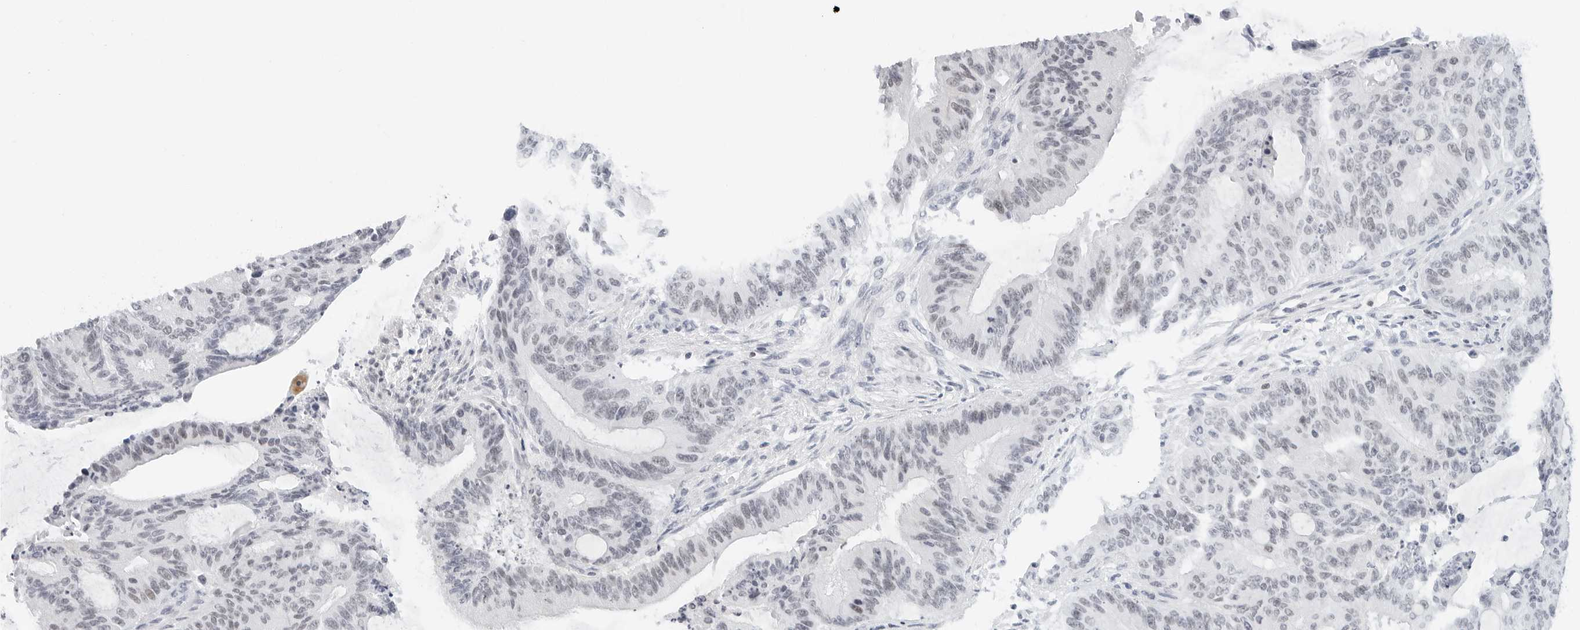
{"staining": {"intensity": "negative", "quantity": "none", "location": "none"}, "tissue": "liver cancer", "cell_type": "Tumor cells", "image_type": "cancer", "snomed": [{"axis": "morphology", "description": "Normal tissue, NOS"}, {"axis": "morphology", "description": "Cholangiocarcinoma"}, {"axis": "topography", "description": "Liver"}, {"axis": "topography", "description": "Peripheral nerve tissue"}], "caption": "Immunohistochemistry (IHC) histopathology image of human liver cancer (cholangiocarcinoma) stained for a protein (brown), which reveals no staining in tumor cells.", "gene": "CD22", "patient": {"sex": "female", "age": 73}}